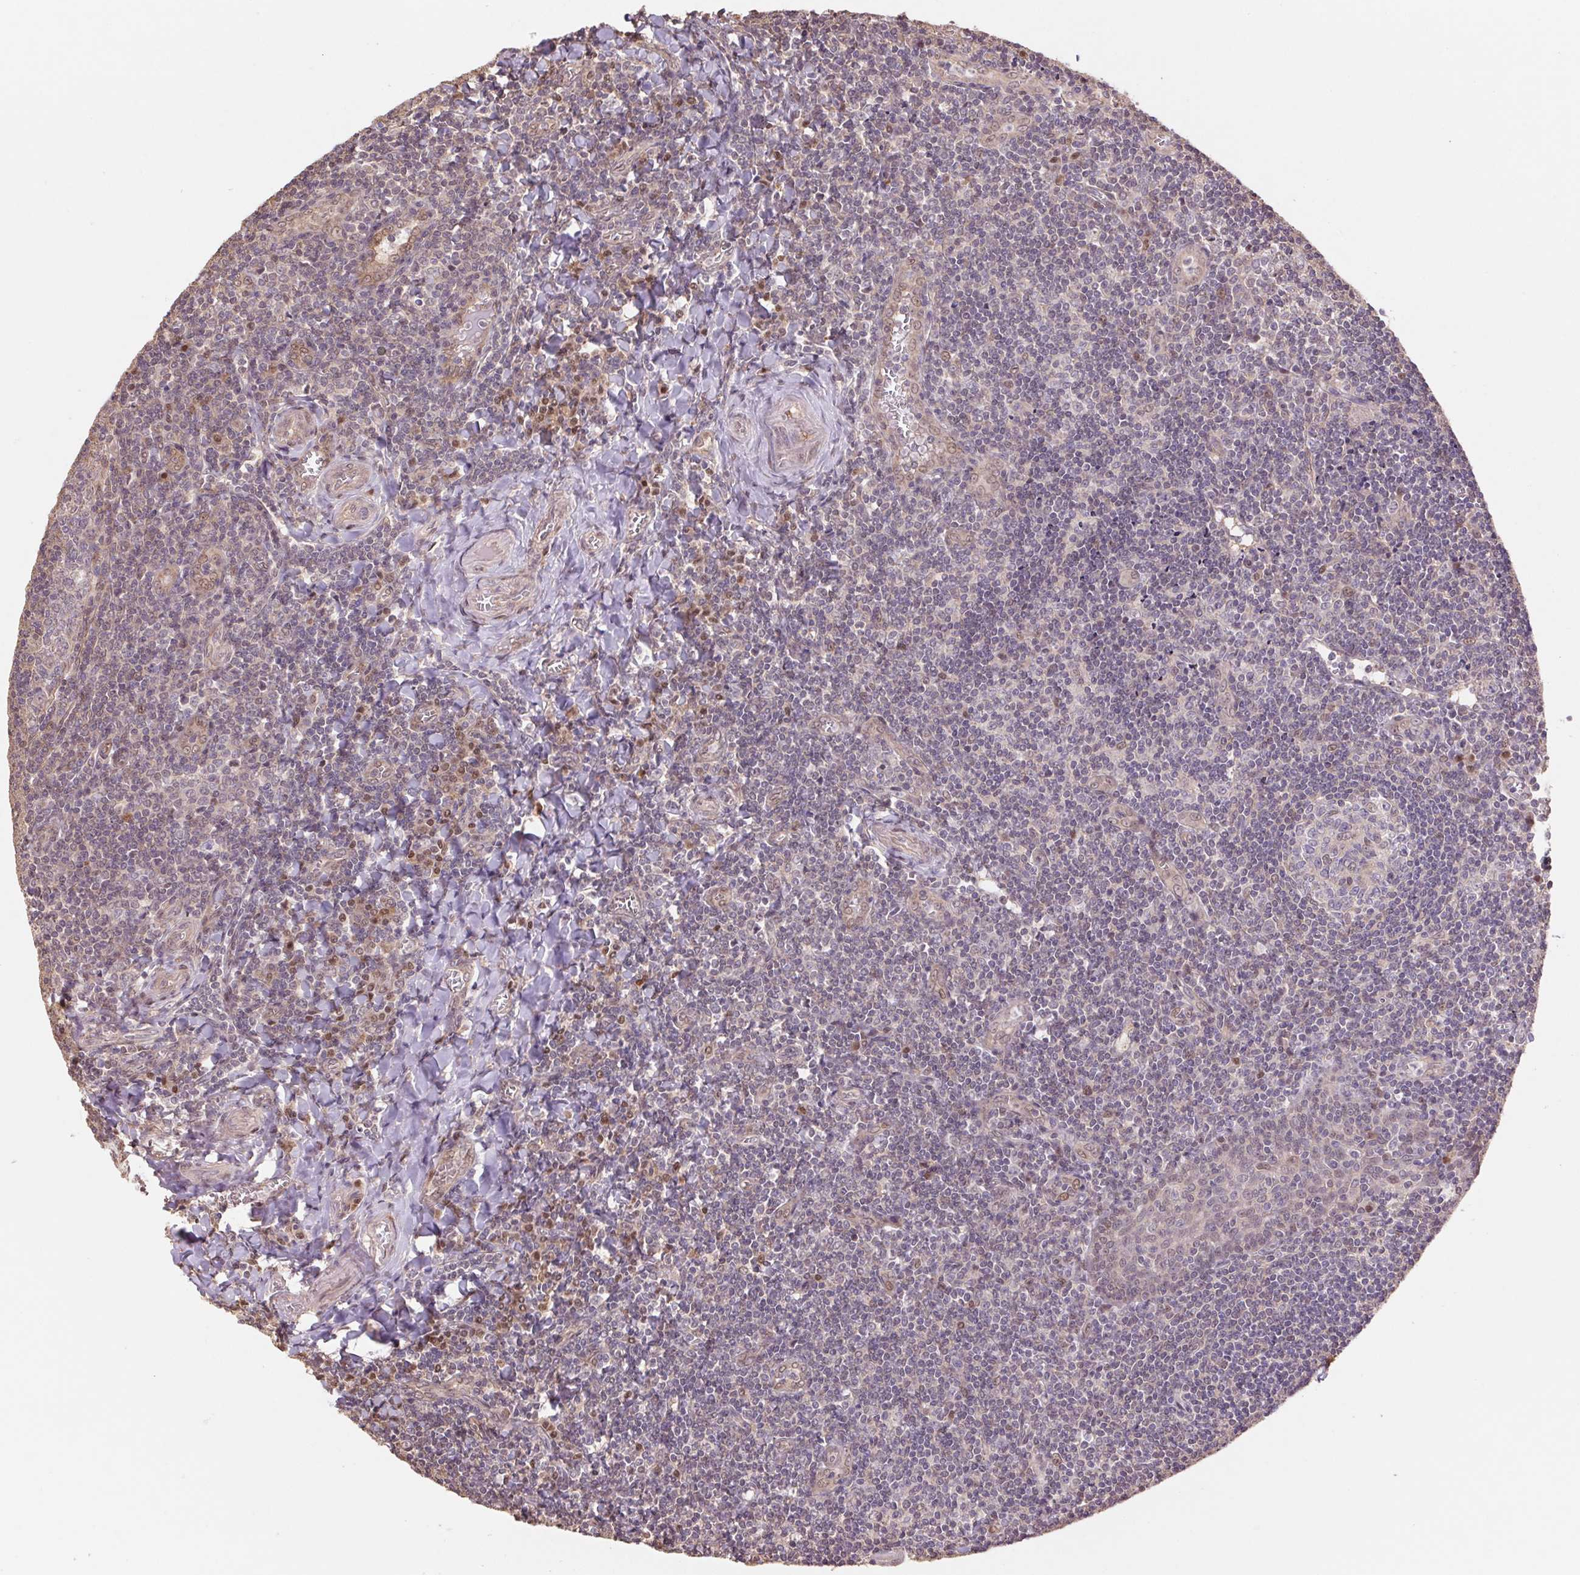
{"staining": {"intensity": "moderate", "quantity": "<25%", "location": "cytoplasmic/membranous,nuclear"}, "tissue": "tonsil", "cell_type": "Germinal center cells", "image_type": "normal", "snomed": [{"axis": "morphology", "description": "Normal tissue, NOS"}, {"axis": "morphology", "description": "Inflammation, NOS"}, {"axis": "topography", "description": "Tonsil"}], "caption": "Immunohistochemical staining of normal human tonsil demonstrates <25% levels of moderate cytoplasmic/membranous,nuclear protein staining in about <25% of germinal center cells.", "gene": "CUTA", "patient": {"sex": "female", "age": 31}}